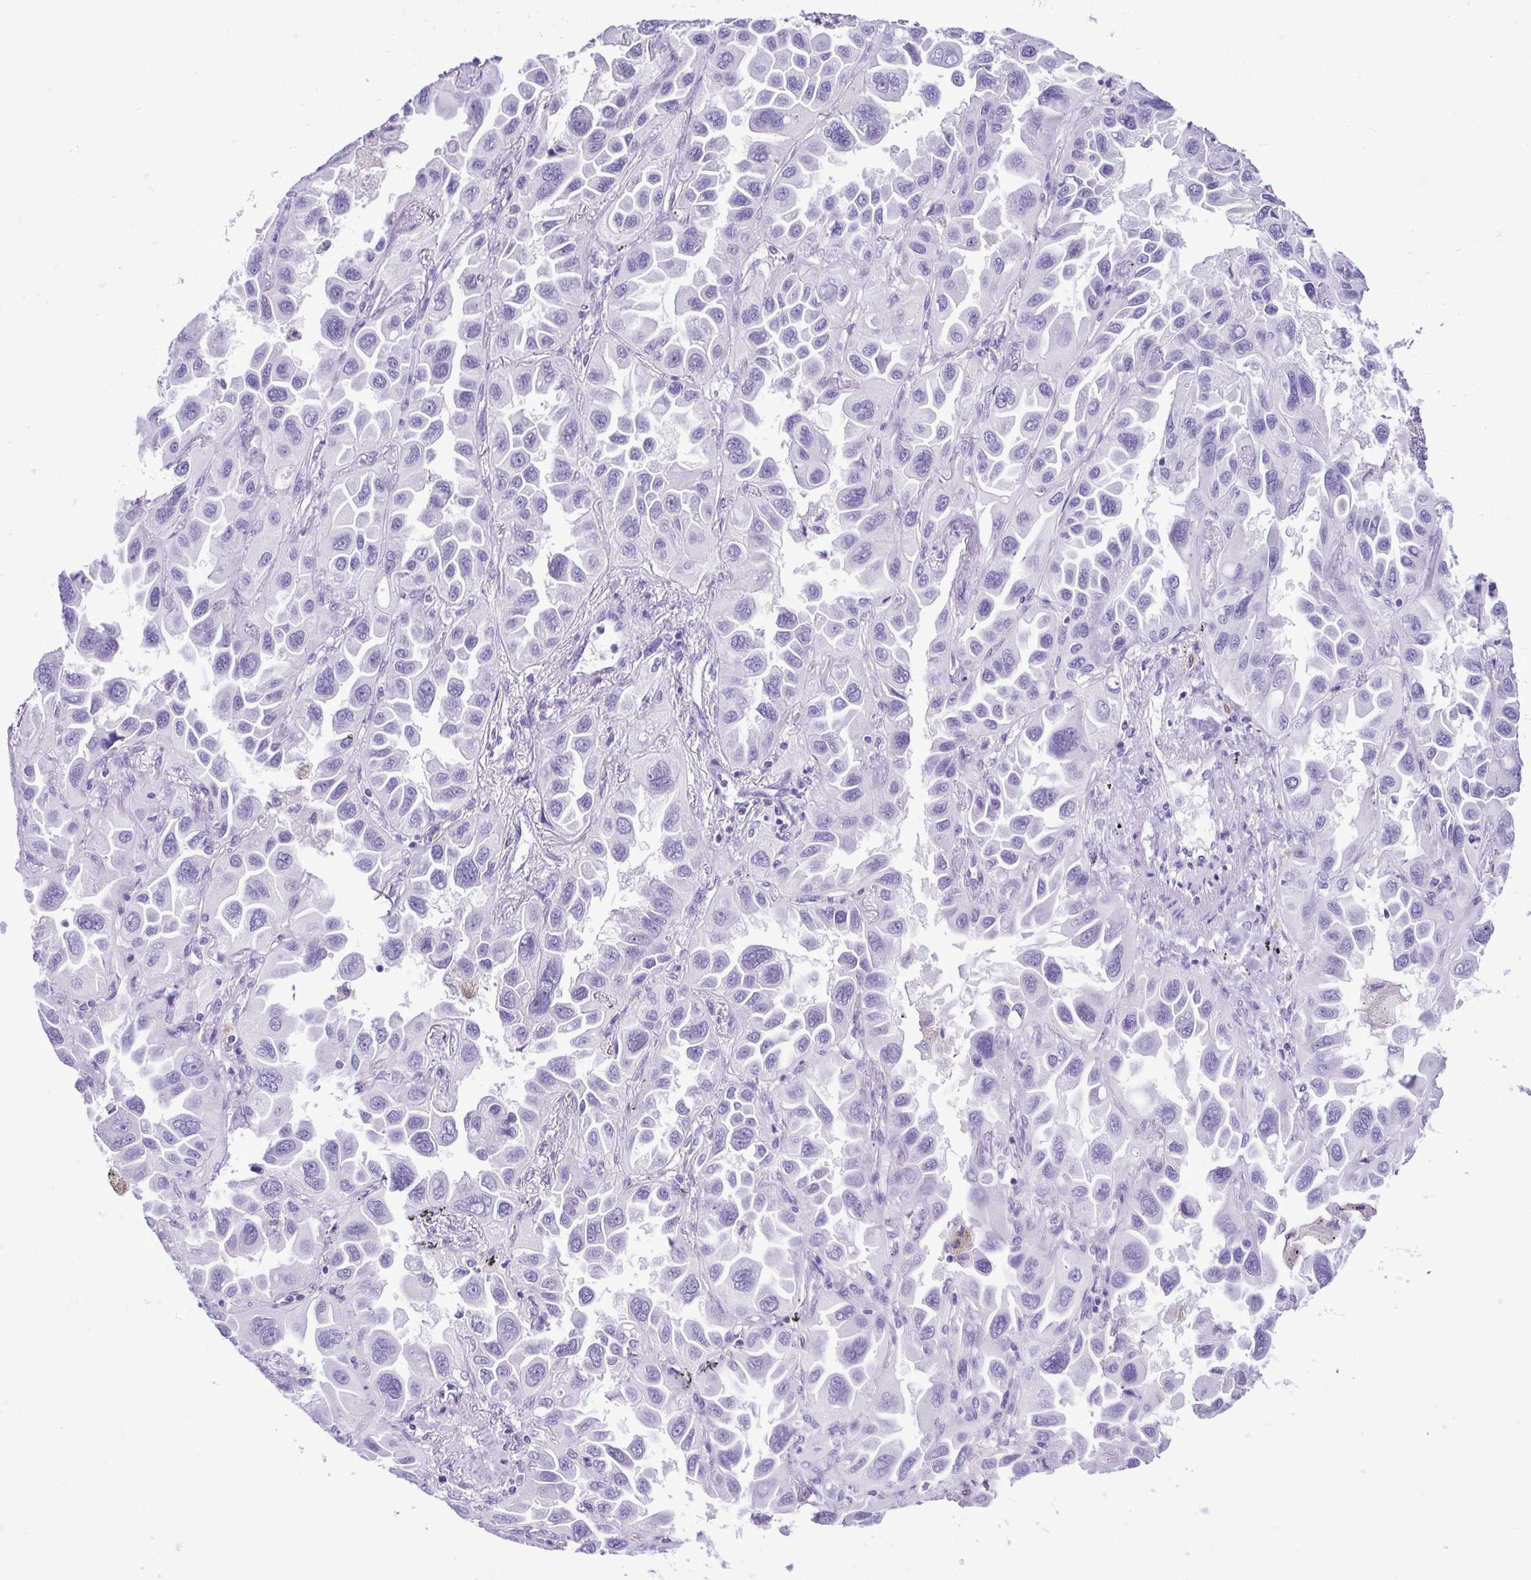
{"staining": {"intensity": "negative", "quantity": "none", "location": "none"}, "tissue": "lung cancer", "cell_type": "Tumor cells", "image_type": "cancer", "snomed": [{"axis": "morphology", "description": "Adenocarcinoma, NOS"}, {"axis": "topography", "description": "Lung"}], "caption": "Human lung cancer (adenocarcinoma) stained for a protein using immunohistochemistry demonstrates no positivity in tumor cells.", "gene": "SPATA16", "patient": {"sex": "male", "age": 64}}